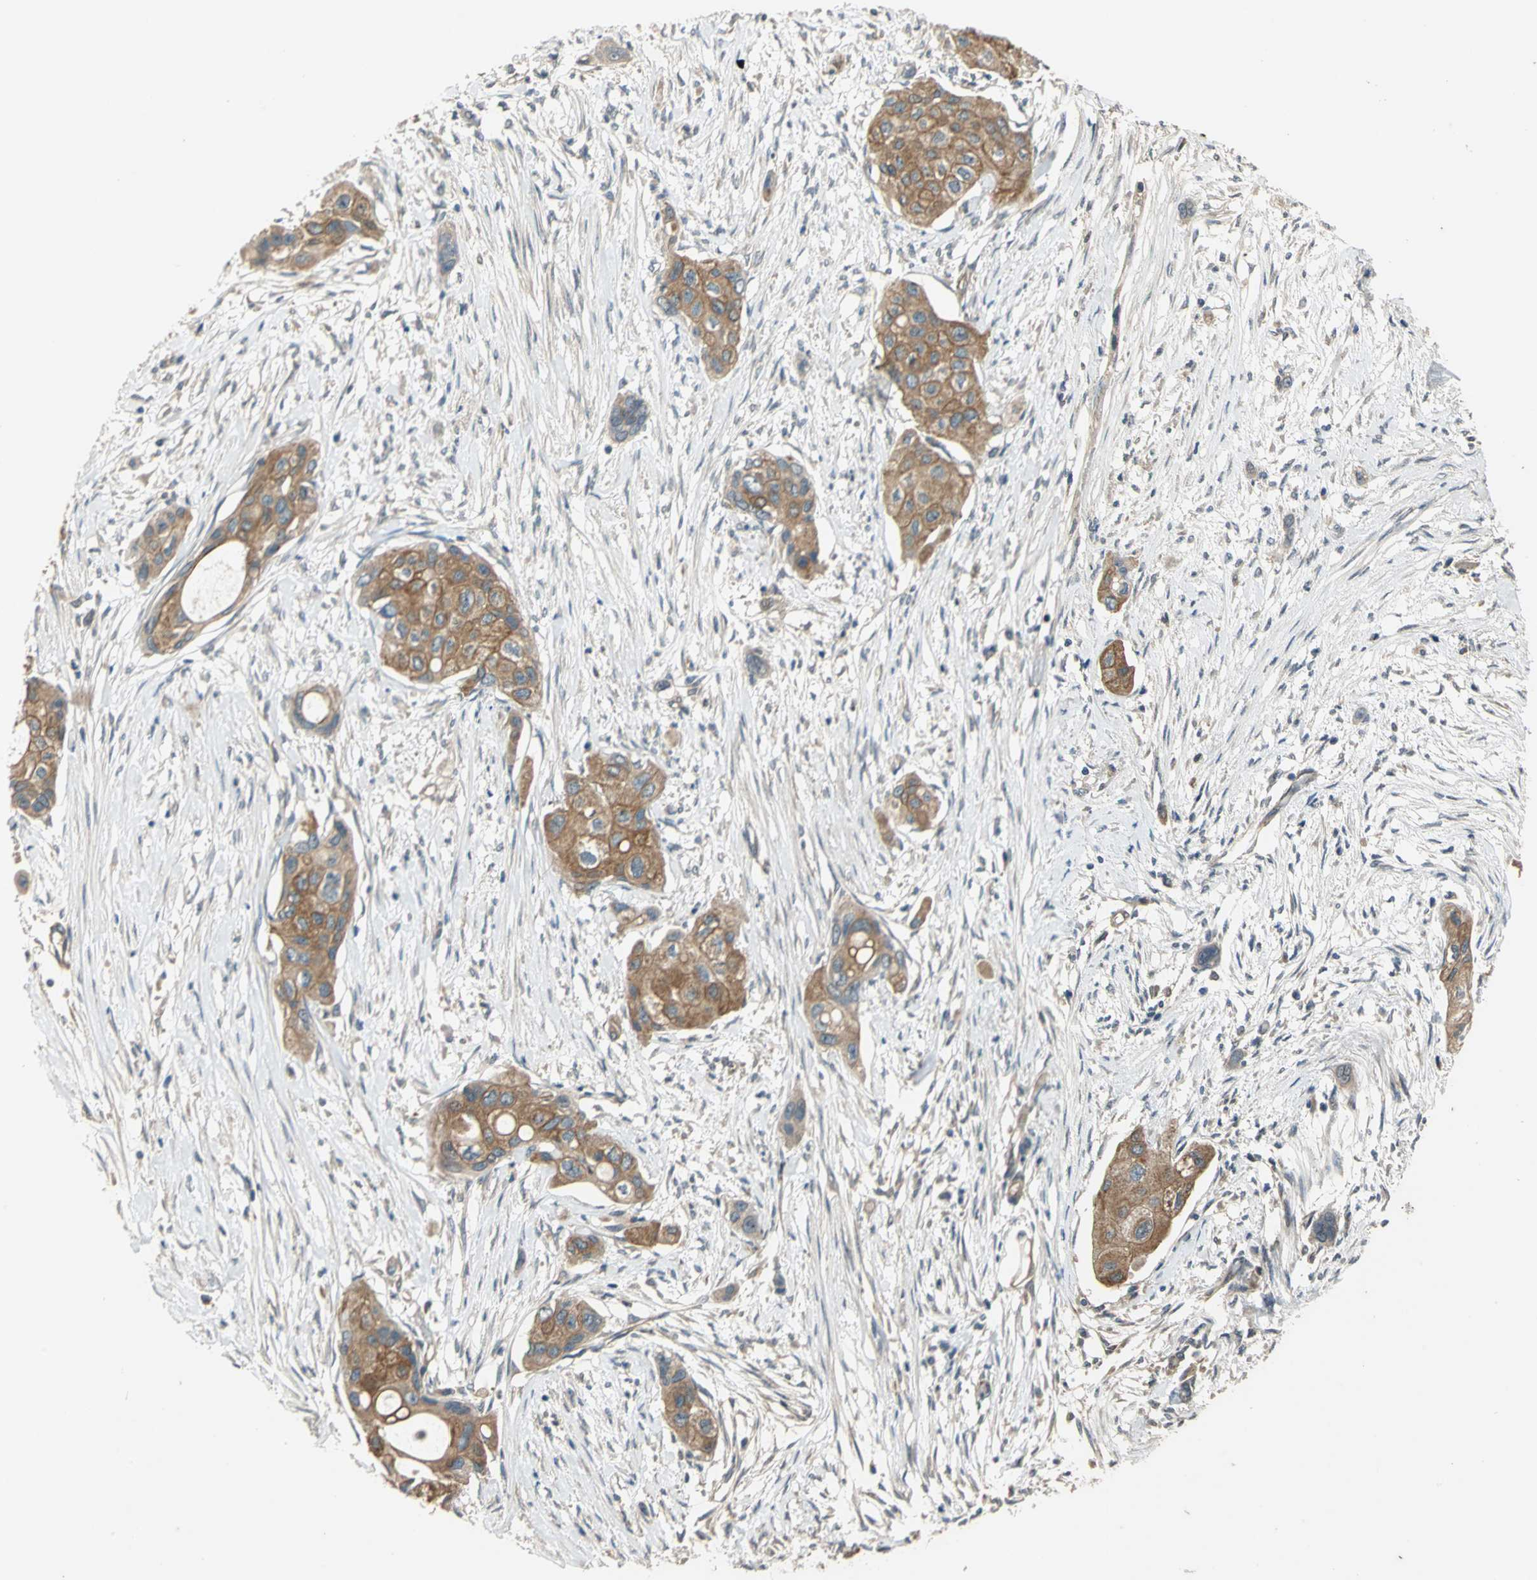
{"staining": {"intensity": "strong", "quantity": ">75%", "location": "cytoplasmic/membranous"}, "tissue": "pancreatic cancer", "cell_type": "Tumor cells", "image_type": "cancer", "snomed": [{"axis": "morphology", "description": "Adenocarcinoma, NOS"}, {"axis": "topography", "description": "Pancreas"}], "caption": "The image exhibits immunohistochemical staining of adenocarcinoma (pancreatic). There is strong cytoplasmic/membranous positivity is seen in approximately >75% of tumor cells.", "gene": "EMCN", "patient": {"sex": "female", "age": 60}}